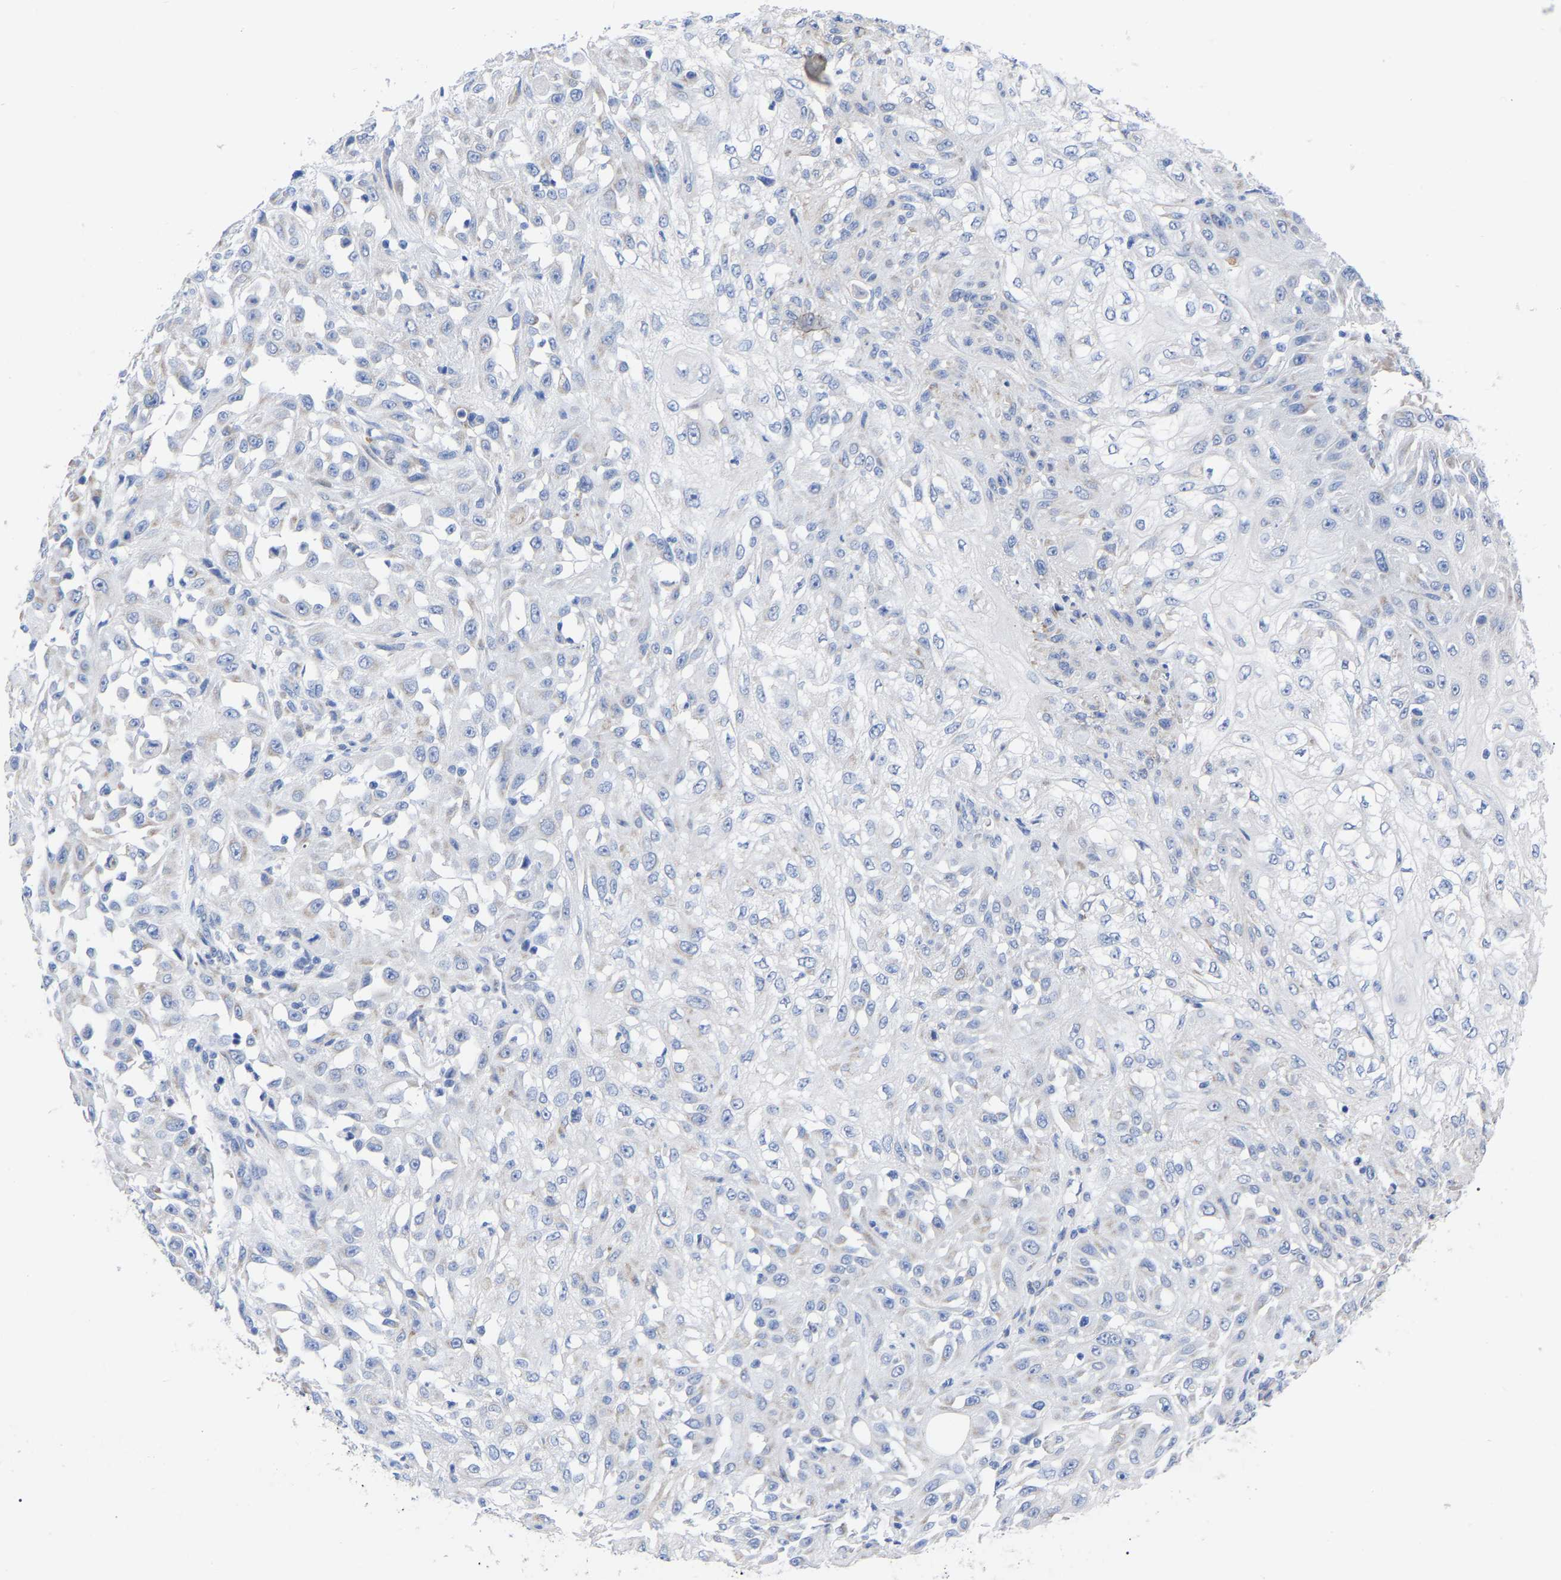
{"staining": {"intensity": "negative", "quantity": "none", "location": "none"}, "tissue": "skin cancer", "cell_type": "Tumor cells", "image_type": "cancer", "snomed": [{"axis": "morphology", "description": "Squamous cell carcinoma, NOS"}, {"axis": "morphology", "description": "Squamous cell carcinoma, metastatic, NOS"}, {"axis": "topography", "description": "Skin"}, {"axis": "topography", "description": "Lymph node"}], "caption": "A histopathology image of skin cancer (metastatic squamous cell carcinoma) stained for a protein reveals no brown staining in tumor cells.", "gene": "GDF3", "patient": {"sex": "male", "age": 75}}